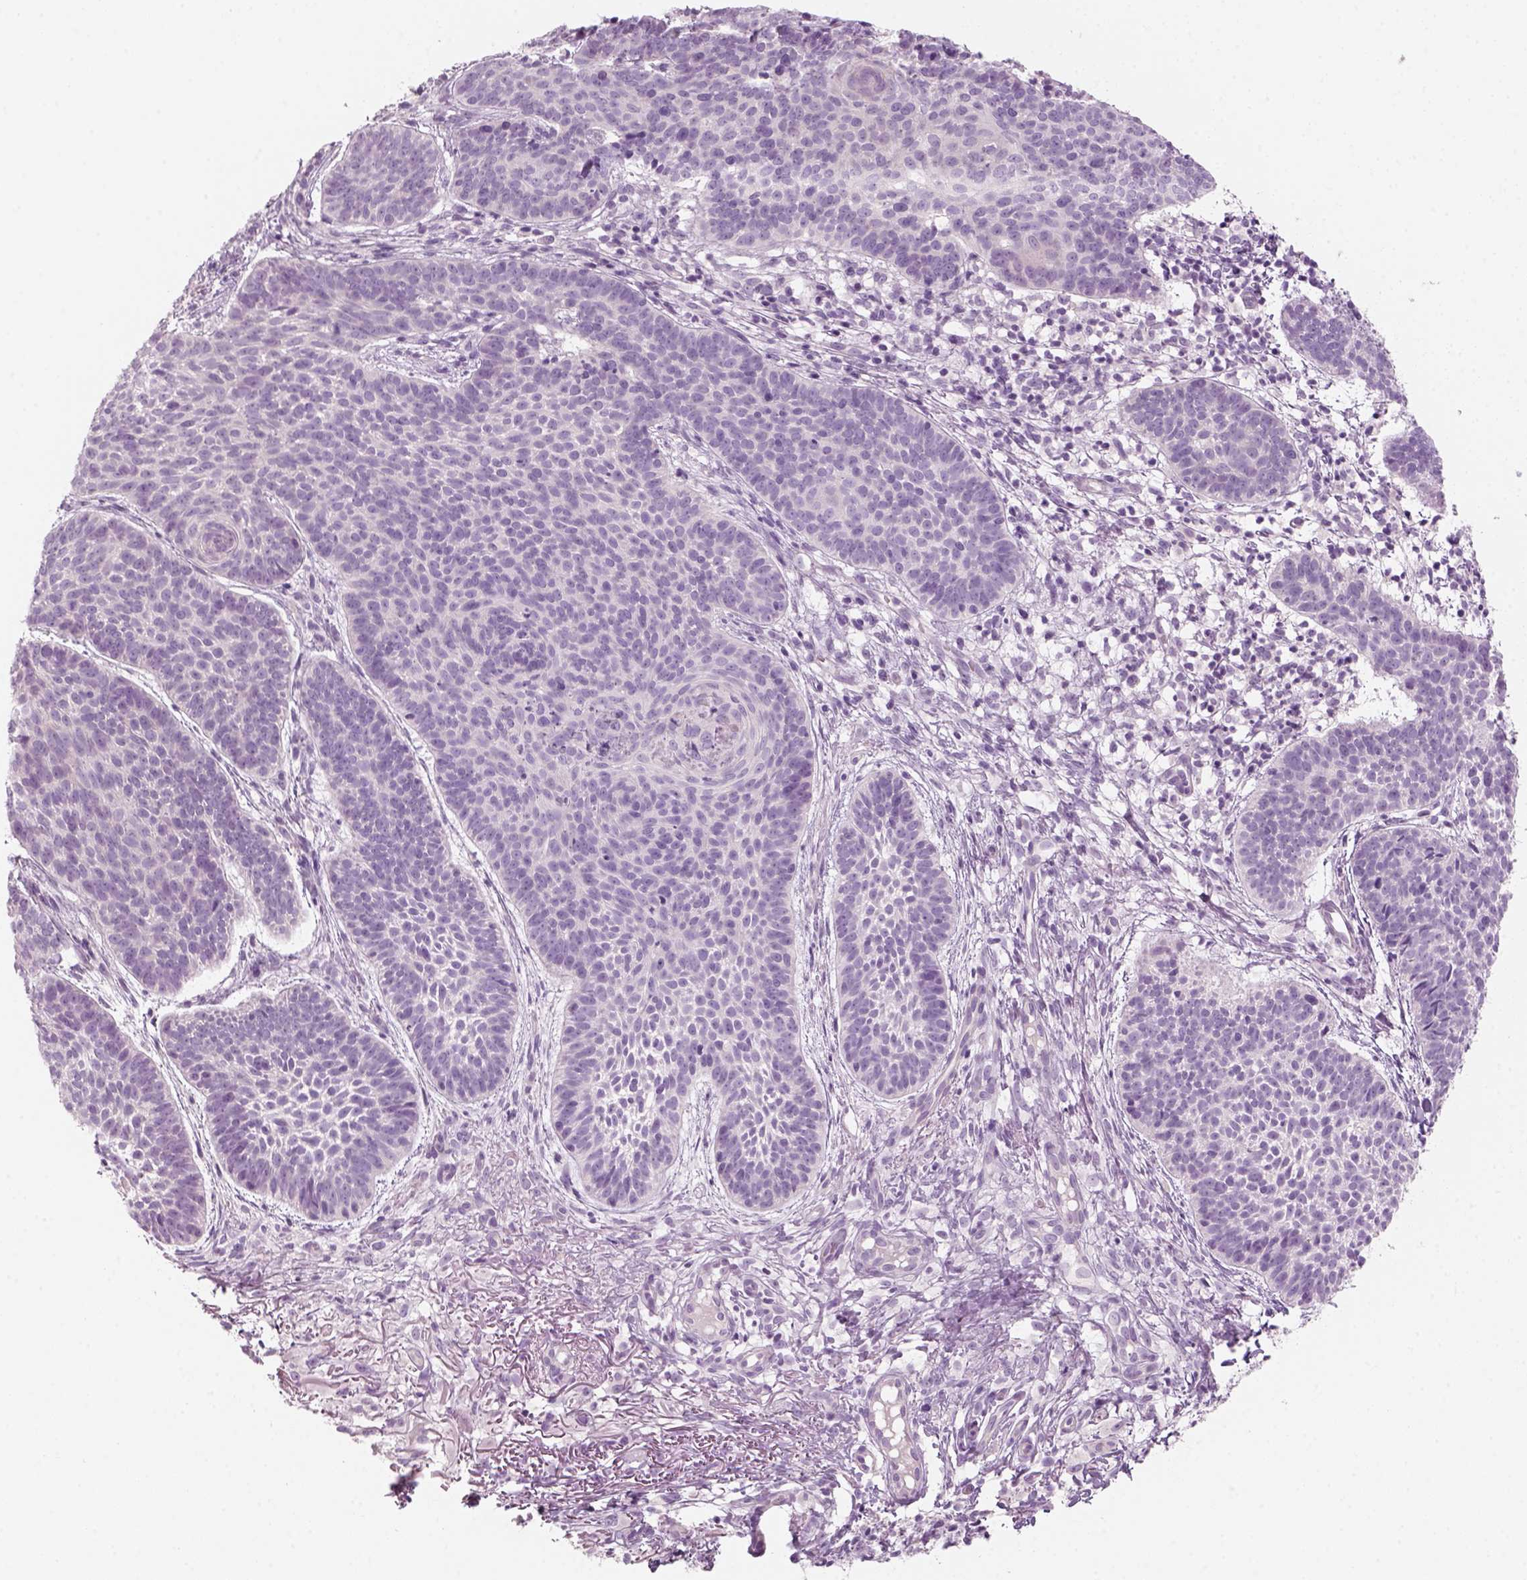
{"staining": {"intensity": "negative", "quantity": "none", "location": "none"}, "tissue": "skin cancer", "cell_type": "Tumor cells", "image_type": "cancer", "snomed": [{"axis": "morphology", "description": "Basal cell carcinoma"}, {"axis": "topography", "description": "Skin"}], "caption": "High power microscopy micrograph of an IHC photomicrograph of basal cell carcinoma (skin), revealing no significant positivity in tumor cells. Brightfield microscopy of immunohistochemistry (IHC) stained with DAB (brown) and hematoxylin (blue), captured at high magnification.", "gene": "KRT25", "patient": {"sex": "male", "age": 72}}